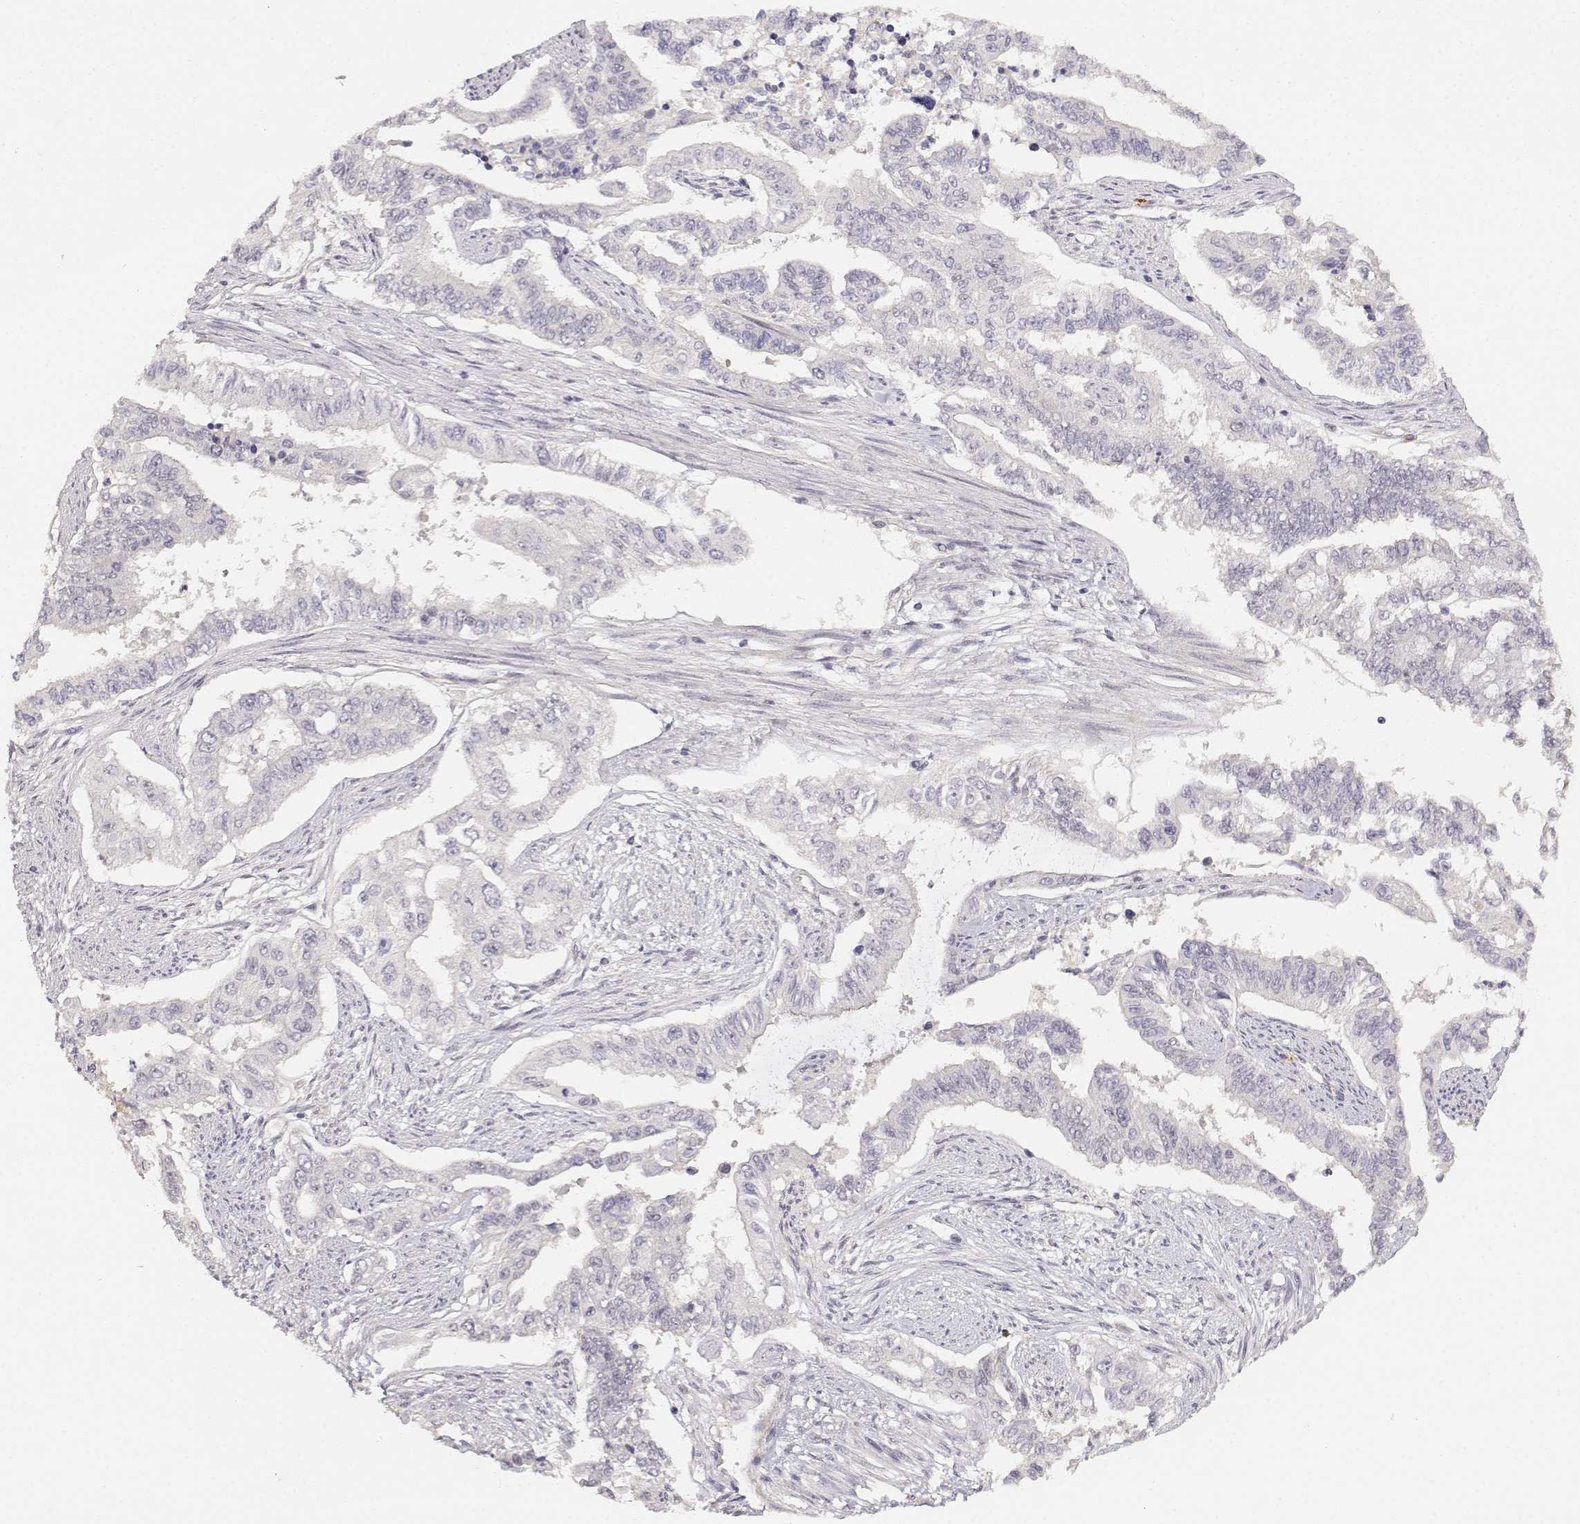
{"staining": {"intensity": "negative", "quantity": "none", "location": "none"}, "tissue": "endometrial cancer", "cell_type": "Tumor cells", "image_type": "cancer", "snomed": [{"axis": "morphology", "description": "Adenocarcinoma, NOS"}, {"axis": "topography", "description": "Uterus"}], "caption": "This is a image of immunohistochemistry staining of adenocarcinoma (endometrial), which shows no staining in tumor cells. Brightfield microscopy of IHC stained with DAB (brown) and hematoxylin (blue), captured at high magnification.", "gene": "EAF2", "patient": {"sex": "female", "age": 59}}